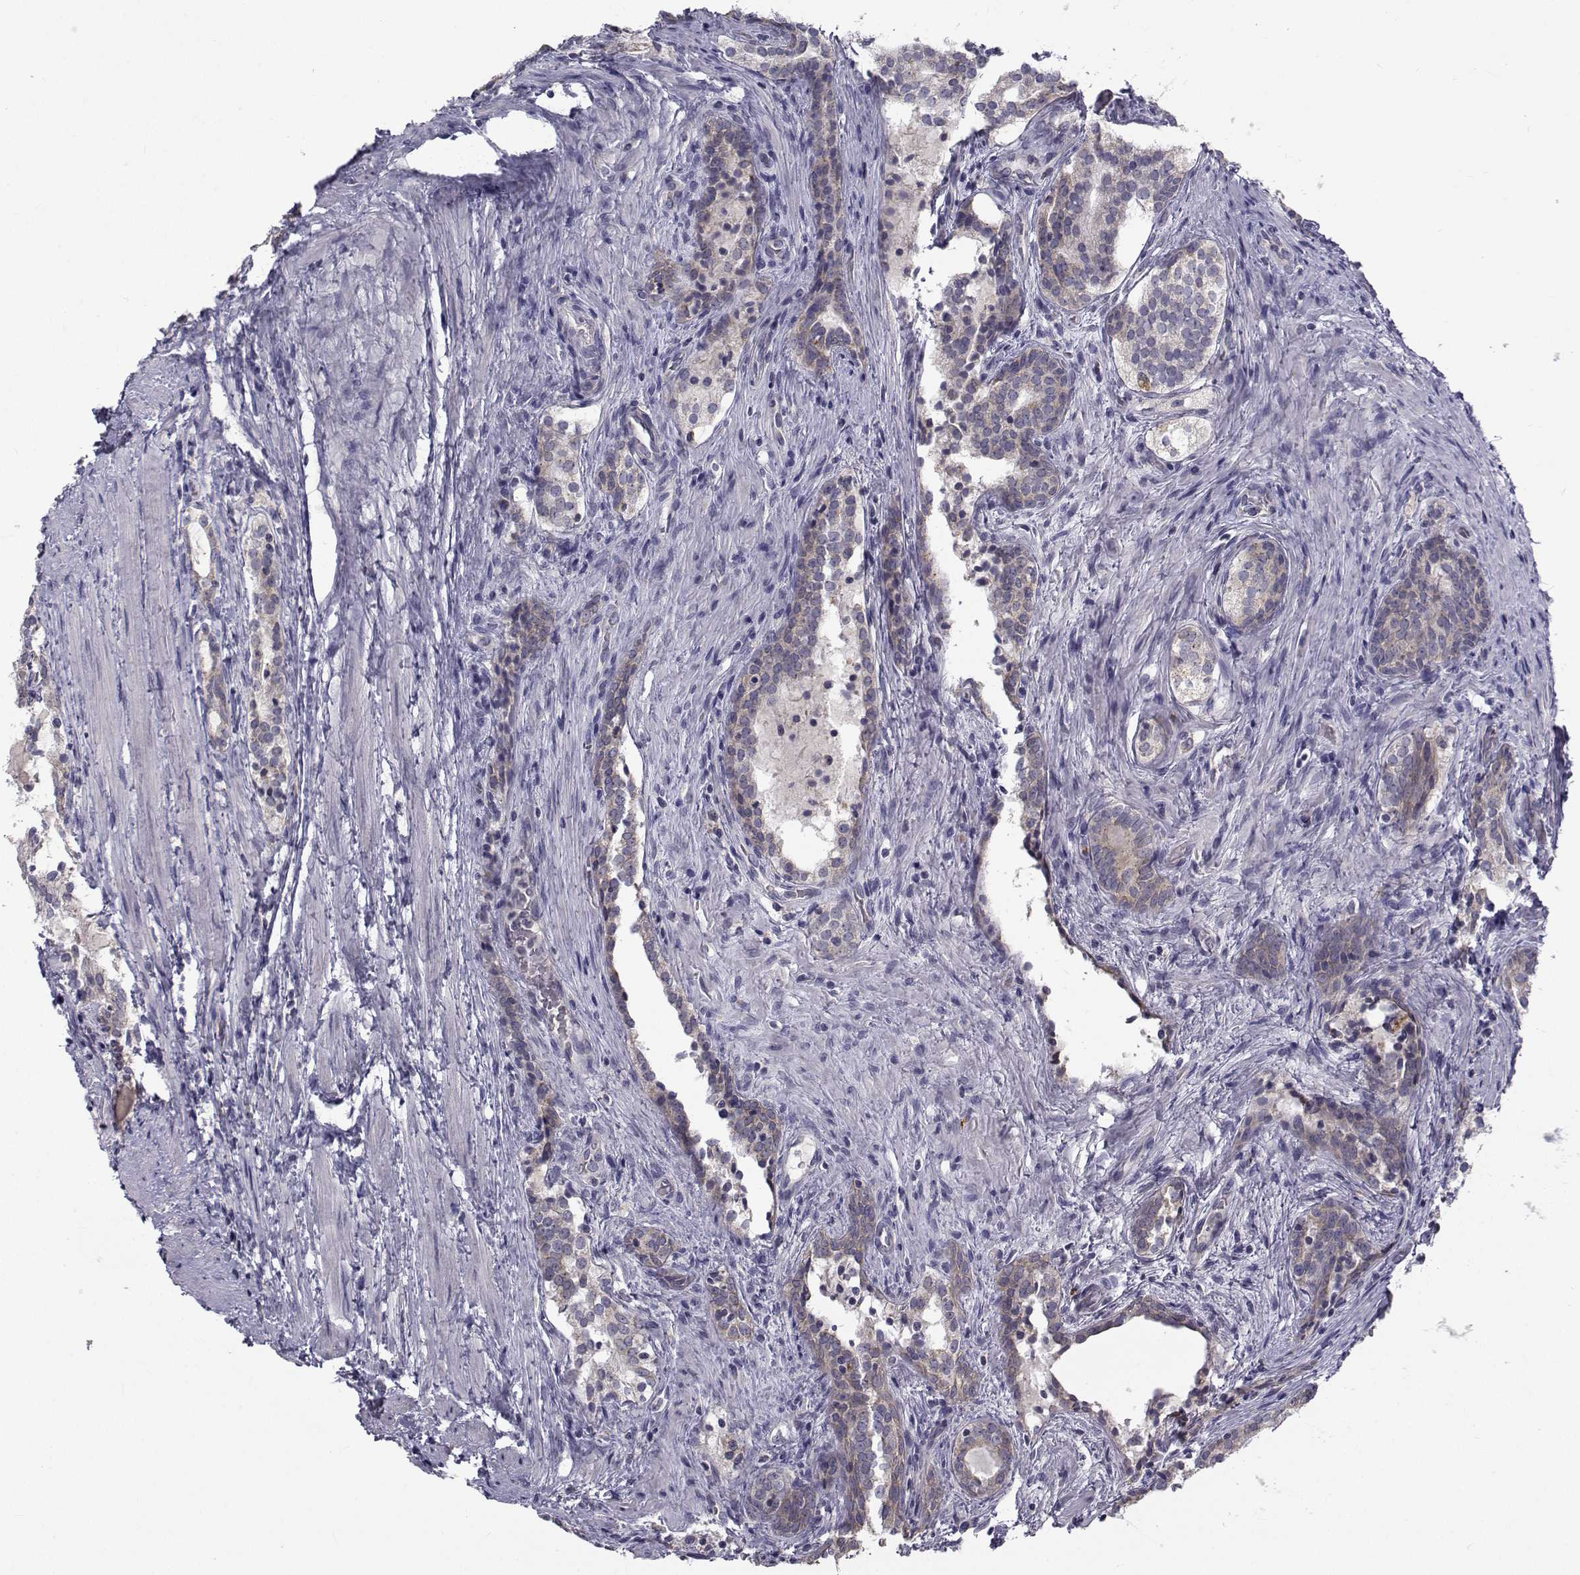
{"staining": {"intensity": "negative", "quantity": "none", "location": "none"}, "tissue": "prostate cancer", "cell_type": "Tumor cells", "image_type": "cancer", "snomed": [{"axis": "morphology", "description": "Adenocarcinoma, NOS"}, {"axis": "morphology", "description": "Adenocarcinoma, High grade"}, {"axis": "topography", "description": "Prostate"}], "caption": "This is a image of IHC staining of prostate cancer (adenocarcinoma), which shows no expression in tumor cells.", "gene": "ANGPT1", "patient": {"sex": "male", "age": 61}}